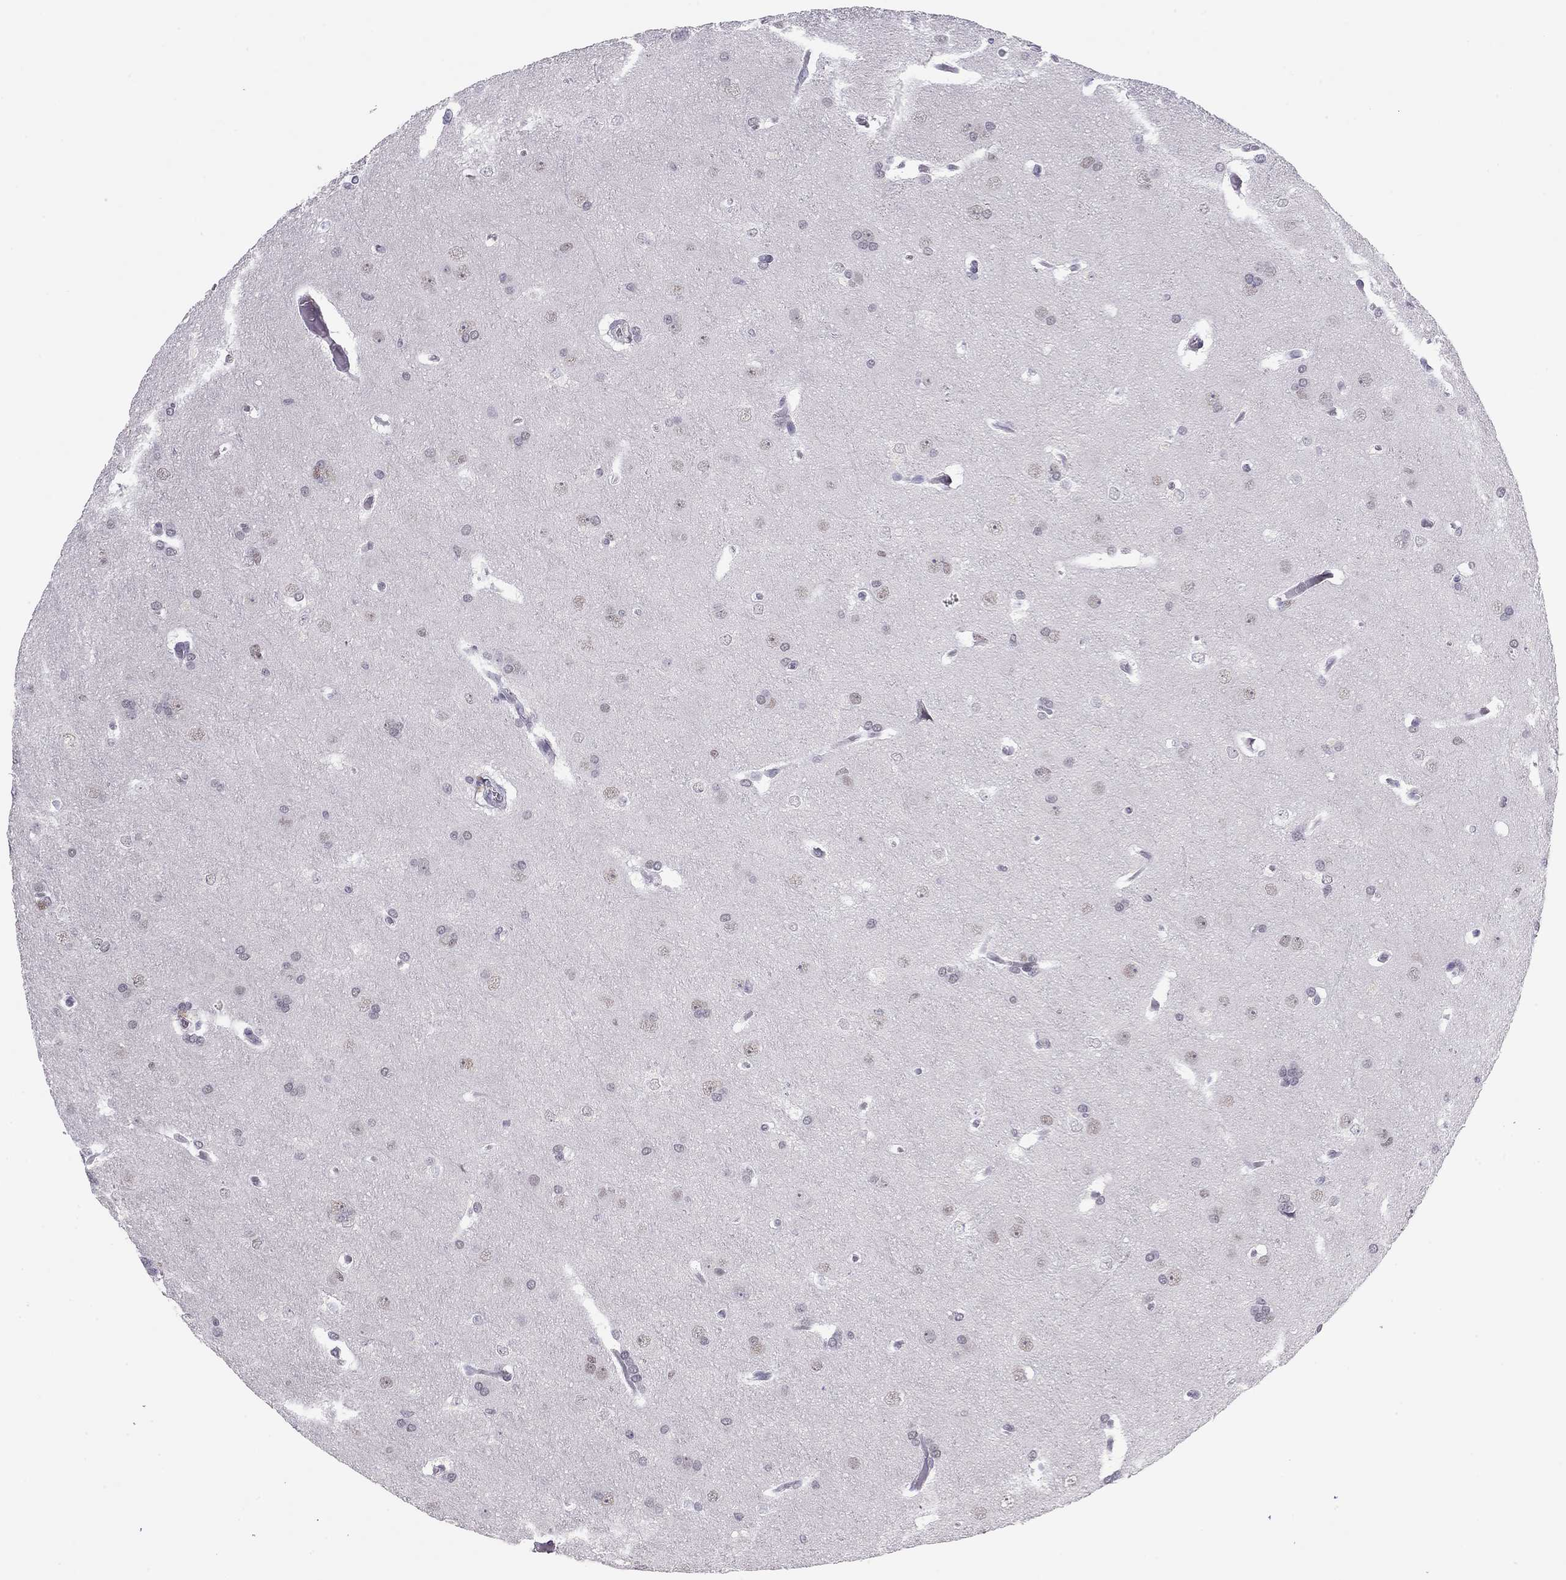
{"staining": {"intensity": "negative", "quantity": "none", "location": "none"}, "tissue": "glioma", "cell_type": "Tumor cells", "image_type": "cancer", "snomed": [{"axis": "morphology", "description": "Glioma, malignant, Low grade"}, {"axis": "topography", "description": "Brain"}], "caption": "A histopathology image of glioma stained for a protein exhibits no brown staining in tumor cells. The staining was performed using DAB to visualize the protein expression in brown, while the nuclei were stained in blue with hematoxylin (Magnification: 20x).", "gene": "DOT1L", "patient": {"sex": "female", "age": 32}}